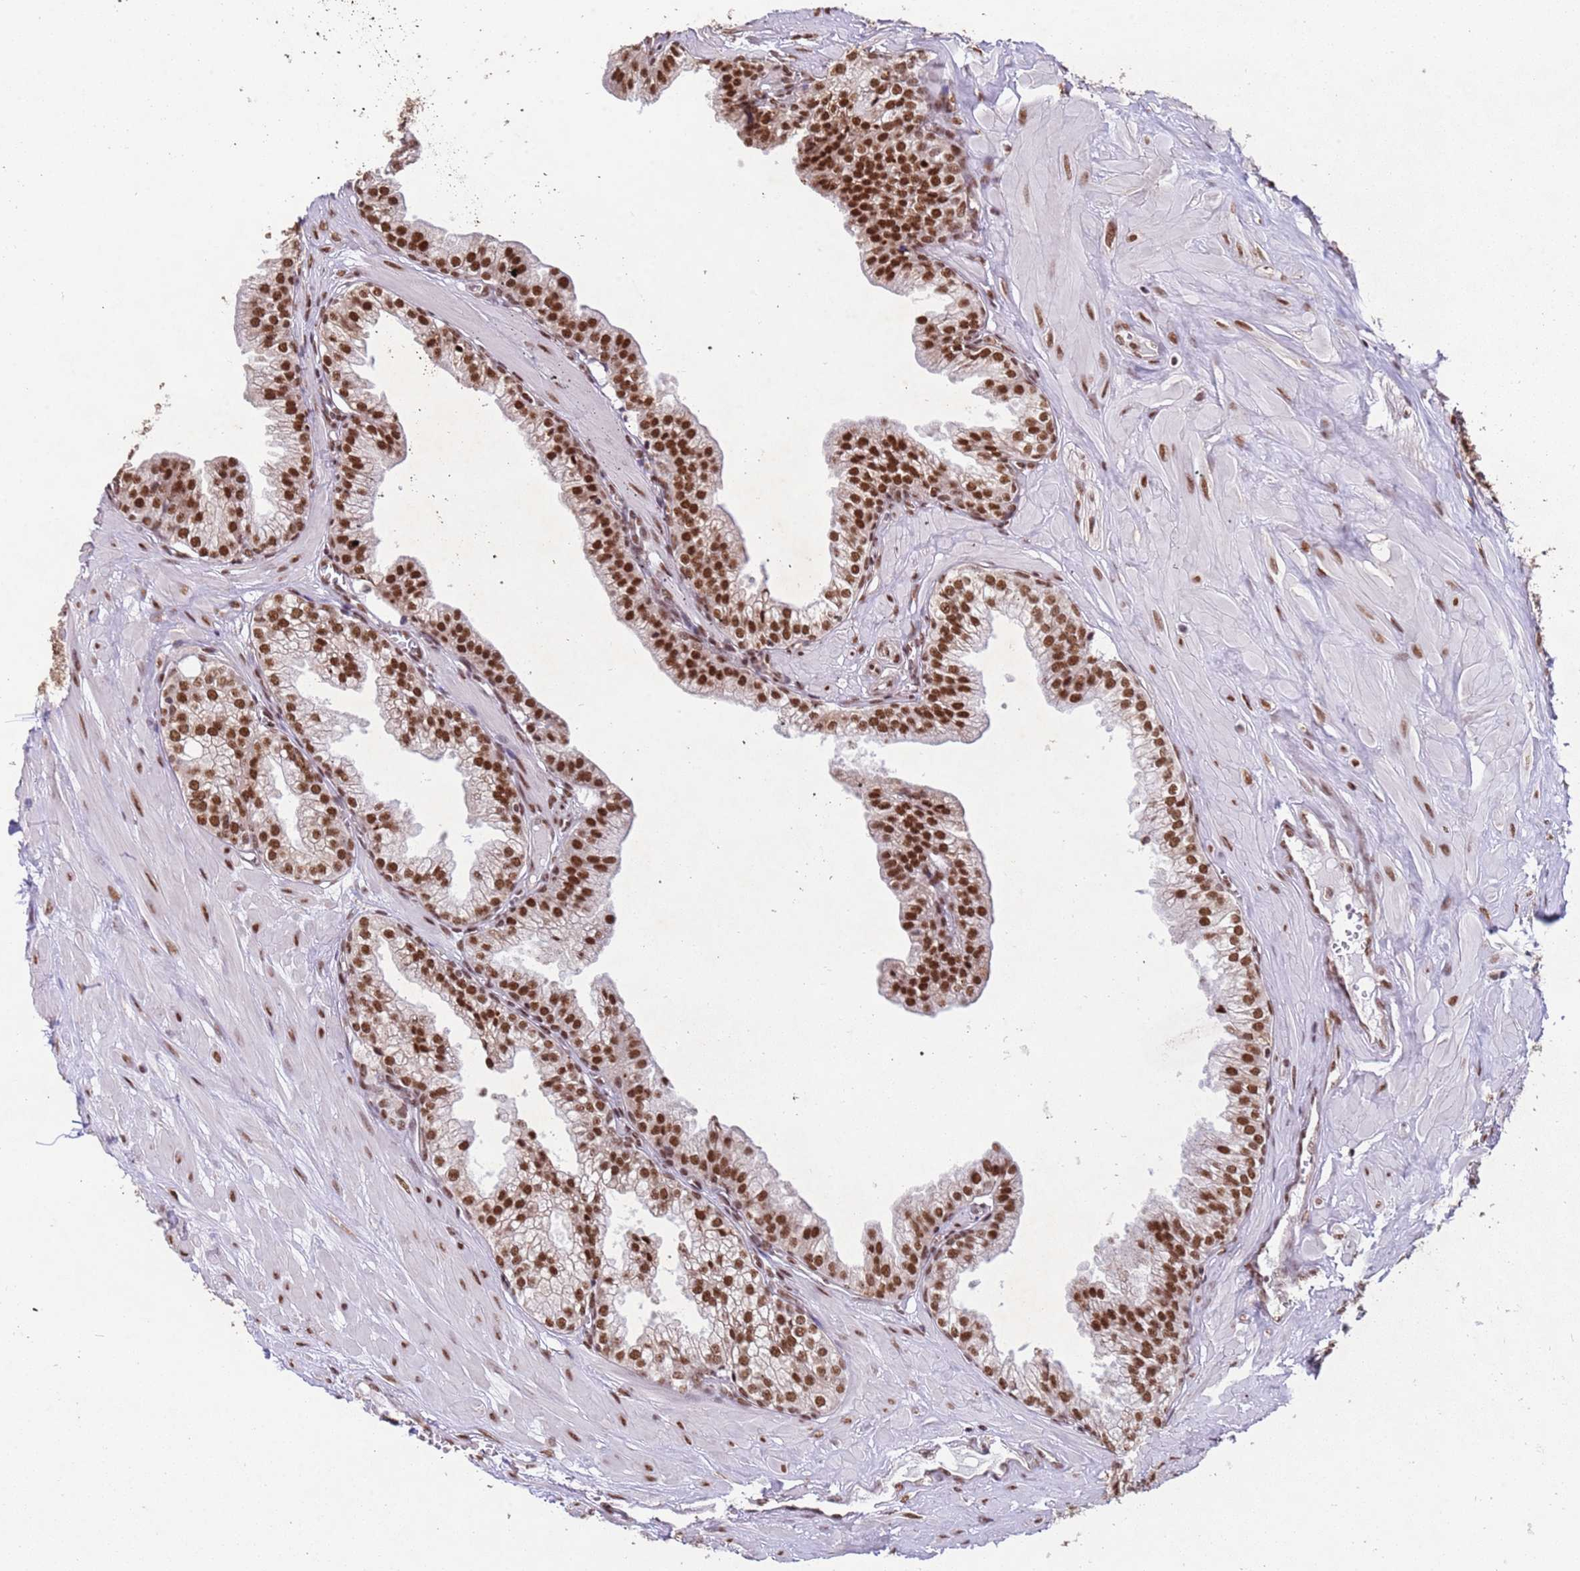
{"staining": {"intensity": "strong", "quantity": ">75%", "location": "nuclear"}, "tissue": "prostate", "cell_type": "Glandular cells", "image_type": "normal", "snomed": [{"axis": "morphology", "description": "Normal tissue, NOS"}, {"axis": "topography", "description": "Prostate"}, {"axis": "topography", "description": "Peripheral nerve tissue"}], "caption": "Strong nuclear expression for a protein is identified in about >75% of glandular cells of benign prostate using immunohistochemistry.", "gene": "ESF1", "patient": {"sex": "male", "age": 55}}